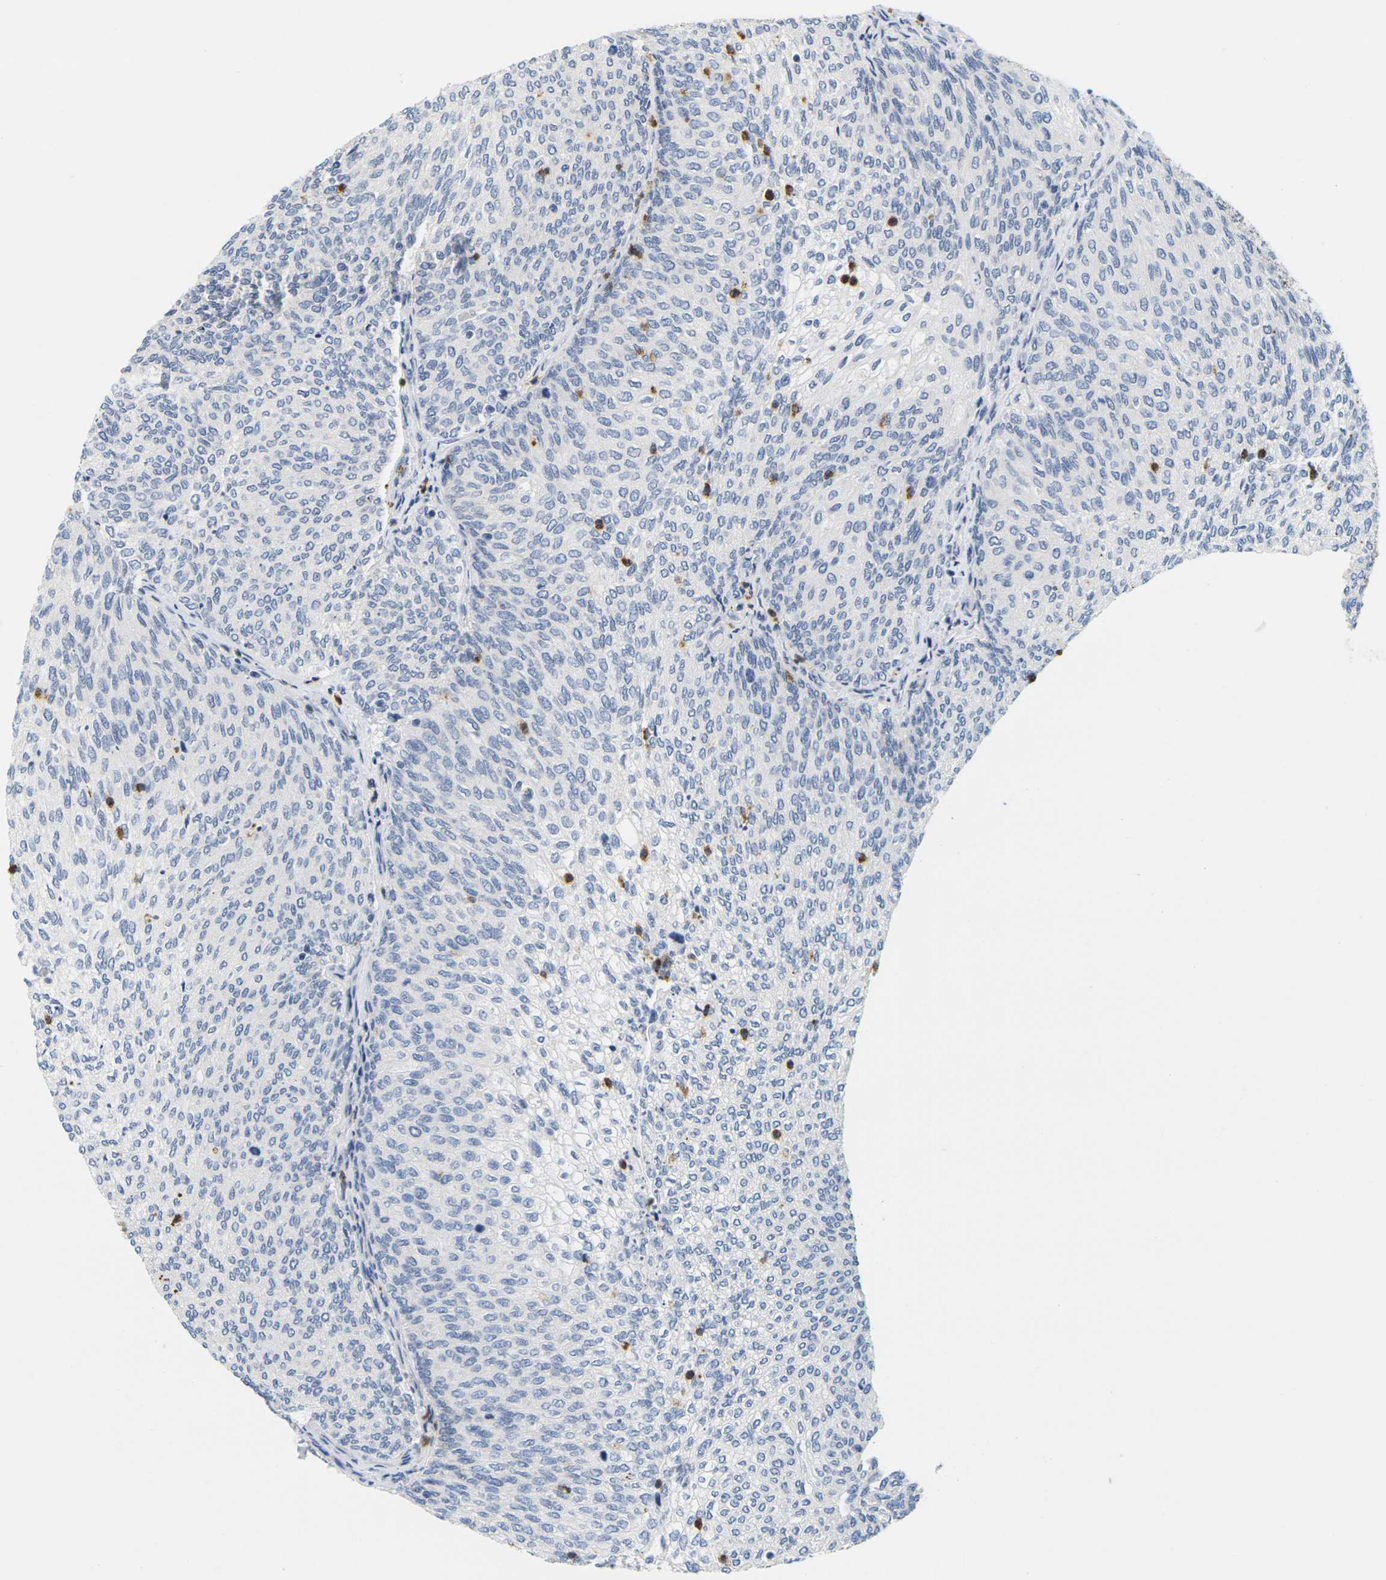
{"staining": {"intensity": "negative", "quantity": "none", "location": "none"}, "tissue": "urothelial cancer", "cell_type": "Tumor cells", "image_type": "cancer", "snomed": [{"axis": "morphology", "description": "Urothelial carcinoma, Low grade"}, {"axis": "topography", "description": "Urinary bladder"}], "caption": "Human low-grade urothelial carcinoma stained for a protein using immunohistochemistry shows no expression in tumor cells.", "gene": "KLK5", "patient": {"sex": "female", "age": 79}}